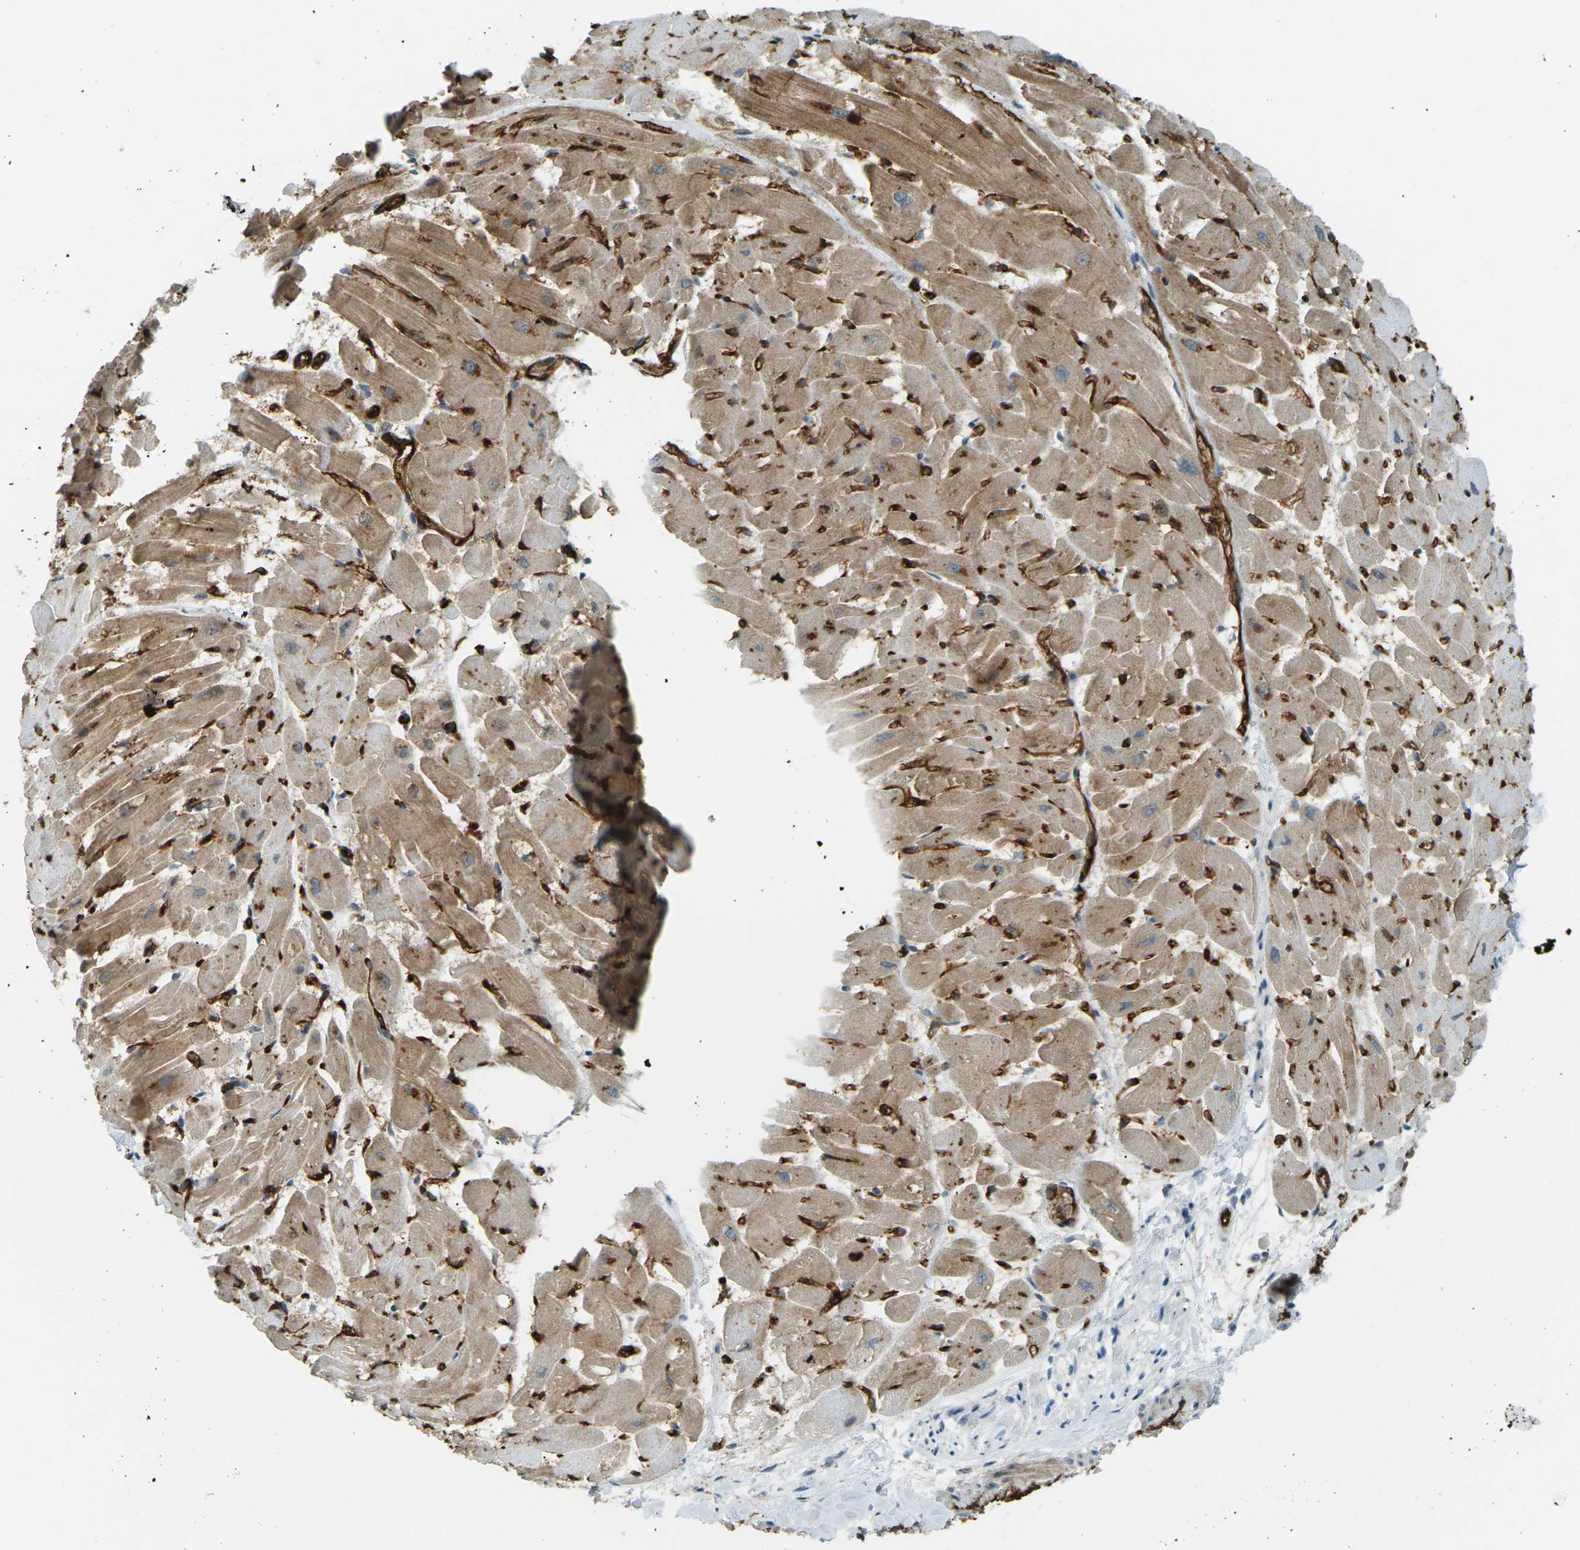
{"staining": {"intensity": "weak", "quantity": "25%-75%", "location": "cytoplasmic/membranous"}, "tissue": "heart muscle", "cell_type": "Cardiomyocytes", "image_type": "normal", "snomed": [{"axis": "morphology", "description": "Normal tissue, NOS"}, {"axis": "topography", "description": "Heart"}], "caption": "A high-resolution histopathology image shows immunohistochemistry staining of normal heart muscle, which reveals weak cytoplasmic/membranous positivity in approximately 25%-75% of cardiomyocytes.", "gene": "S1PR1", "patient": {"sex": "female", "age": 19}}